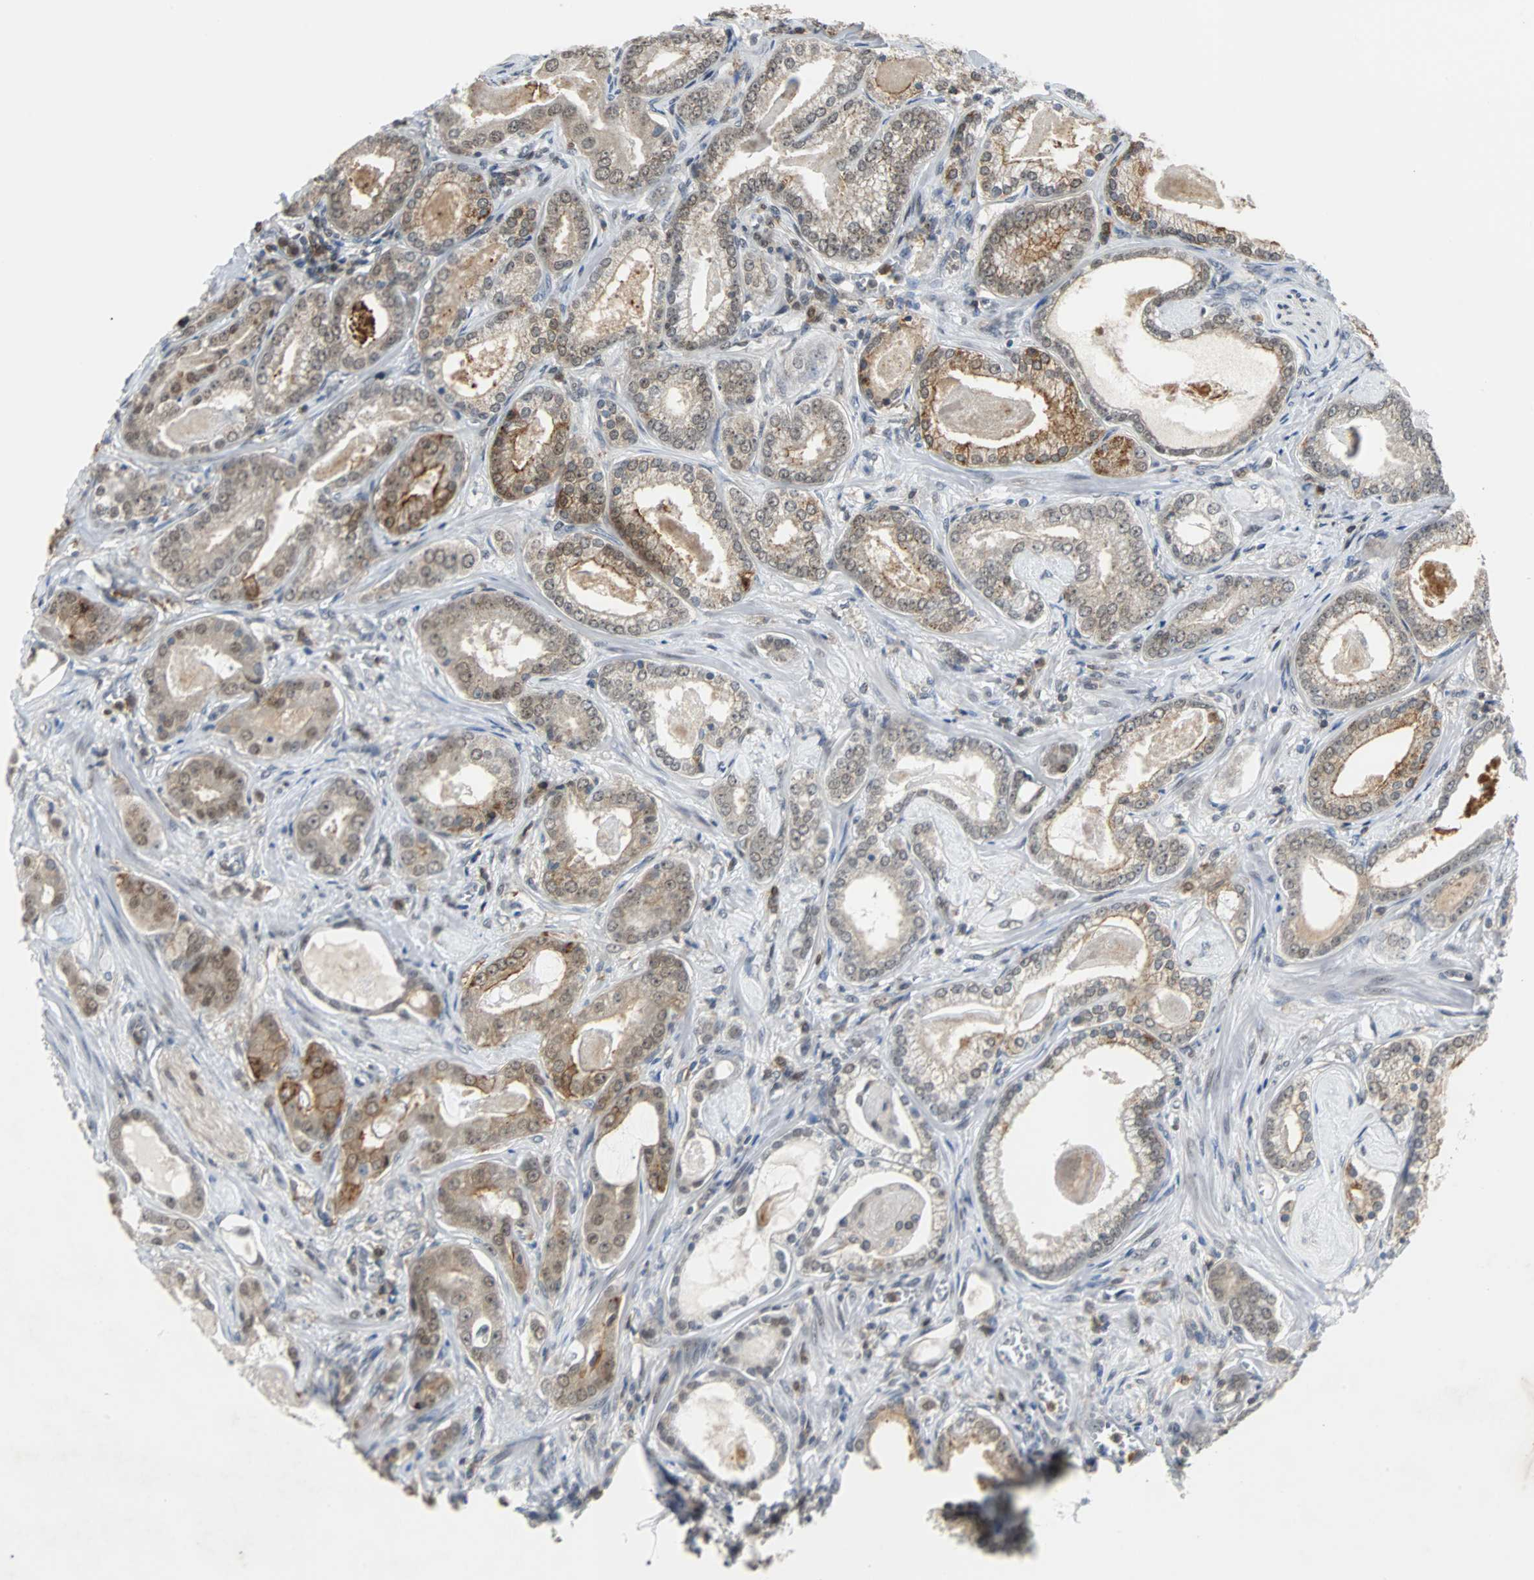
{"staining": {"intensity": "moderate", "quantity": ">75%", "location": "cytoplasmic/membranous,nuclear"}, "tissue": "prostate cancer", "cell_type": "Tumor cells", "image_type": "cancer", "snomed": [{"axis": "morphology", "description": "Adenocarcinoma, Low grade"}, {"axis": "topography", "description": "Prostate"}], "caption": "Prostate cancer was stained to show a protein in brown. There is medium levels of moderate cytoplasmic/membranous and nuclear staining in about >75% of tumor cells. The staining was performed using DAB (3,3'-diaminobenzidine), with brown indicating positive protein expression. Nuclei are stained blue with hematoxylin.", "gene": "SIRT1", "patient": {"sex": "male", "age": 59}}